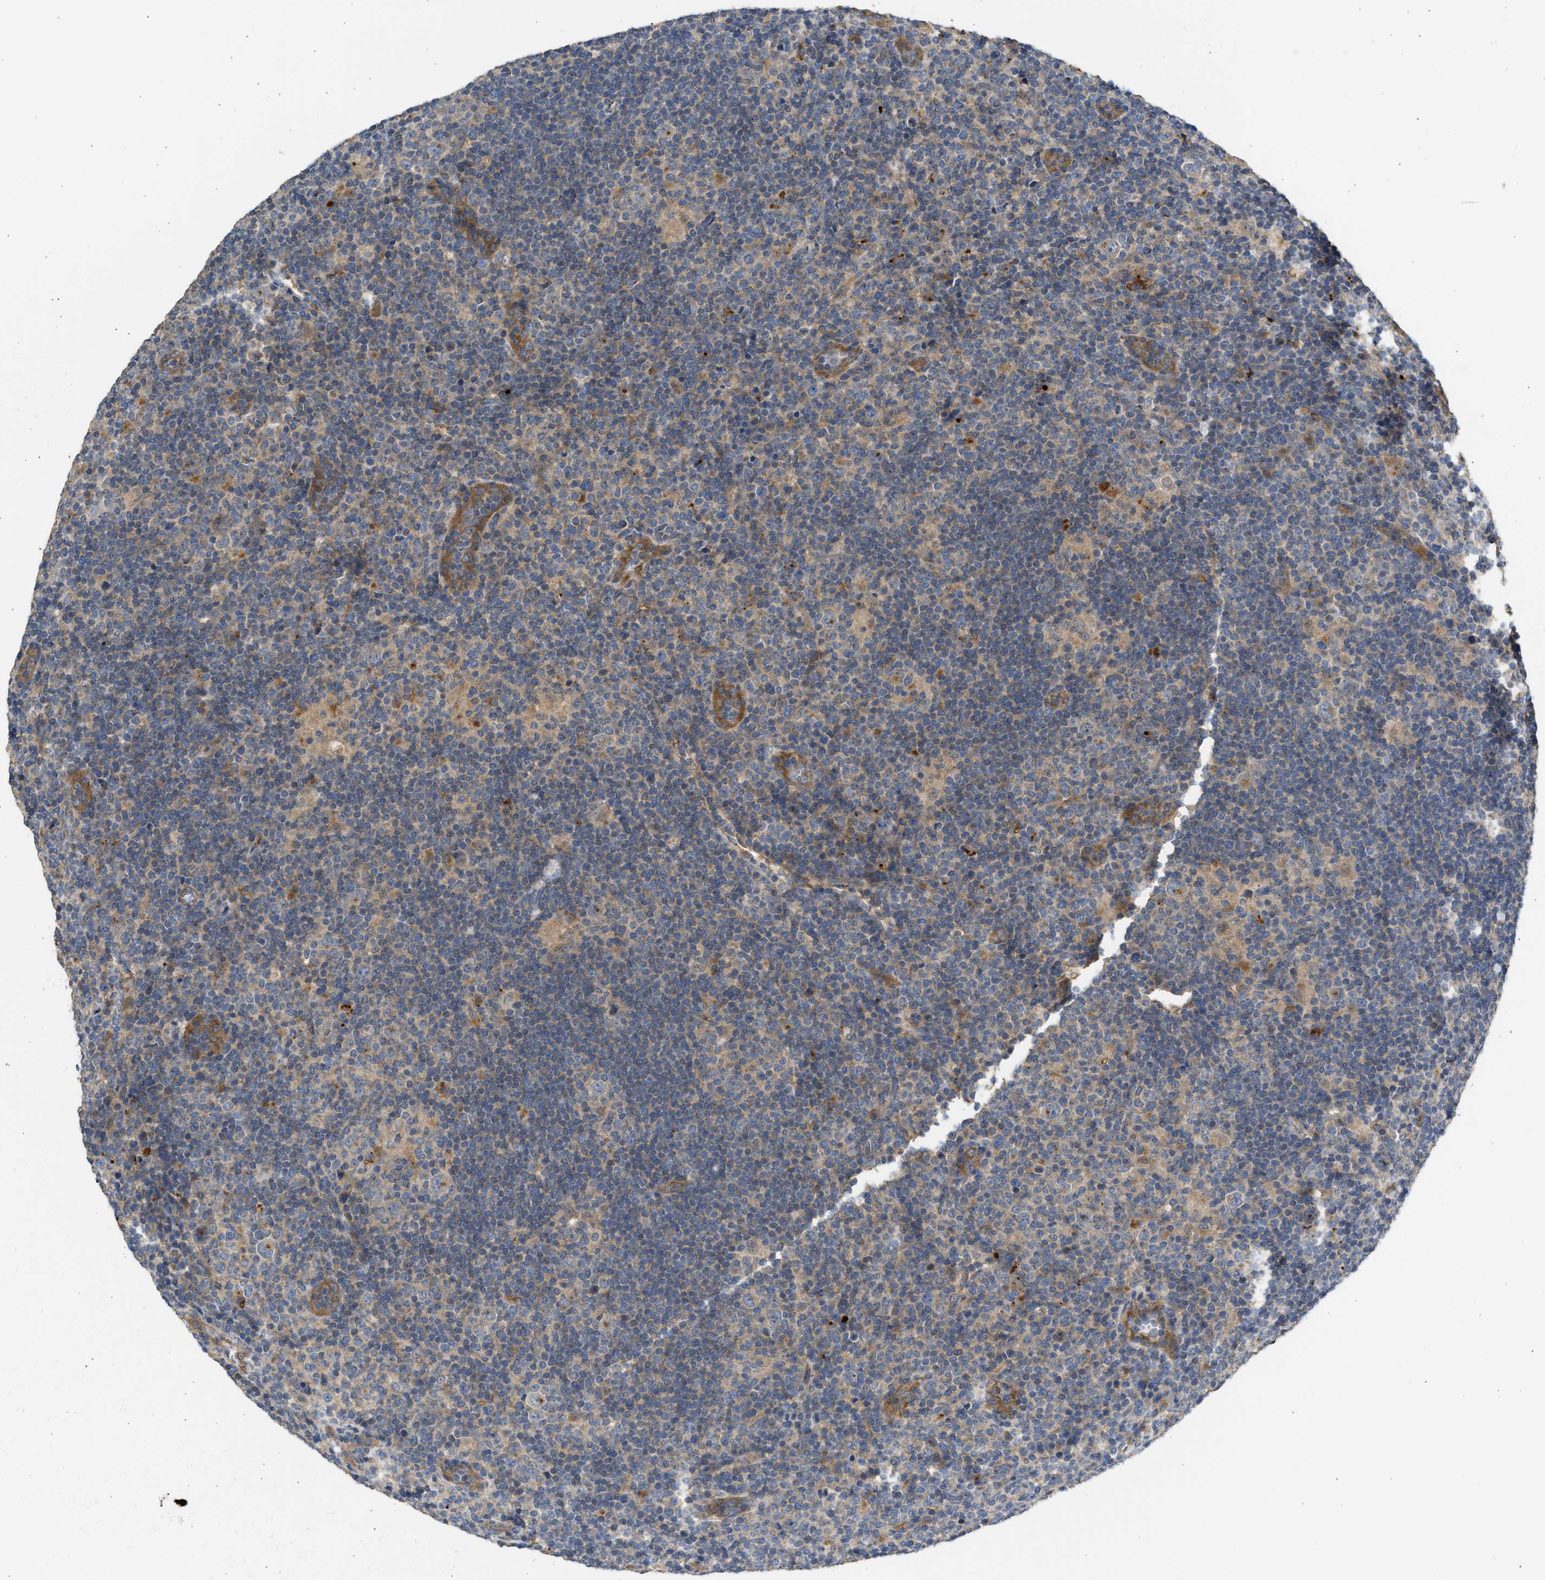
{"staining": {"intensity": "moderate", "quantity": "<25%", "location": "cytoplasmic/membranous"}, "tissue": "lymphoma", "cell_type": "Tumor cells", "image_type": "cancer", "snomed": [{"axis": "morphology", "description": "Hodgkin's disease, NOS"}, {"axis": "topography", "description": "Lymph node"}], "caption": "Tumor cells demonstrate low levels of moderate cytoplasmic/membranous staining in approximately <25% of cells in human Hodgkin's disease. (IHC, brightfield microscopy, high magnification).", "gene": "CSRNP2", "patient": {"sex": "female", "age": 57}}